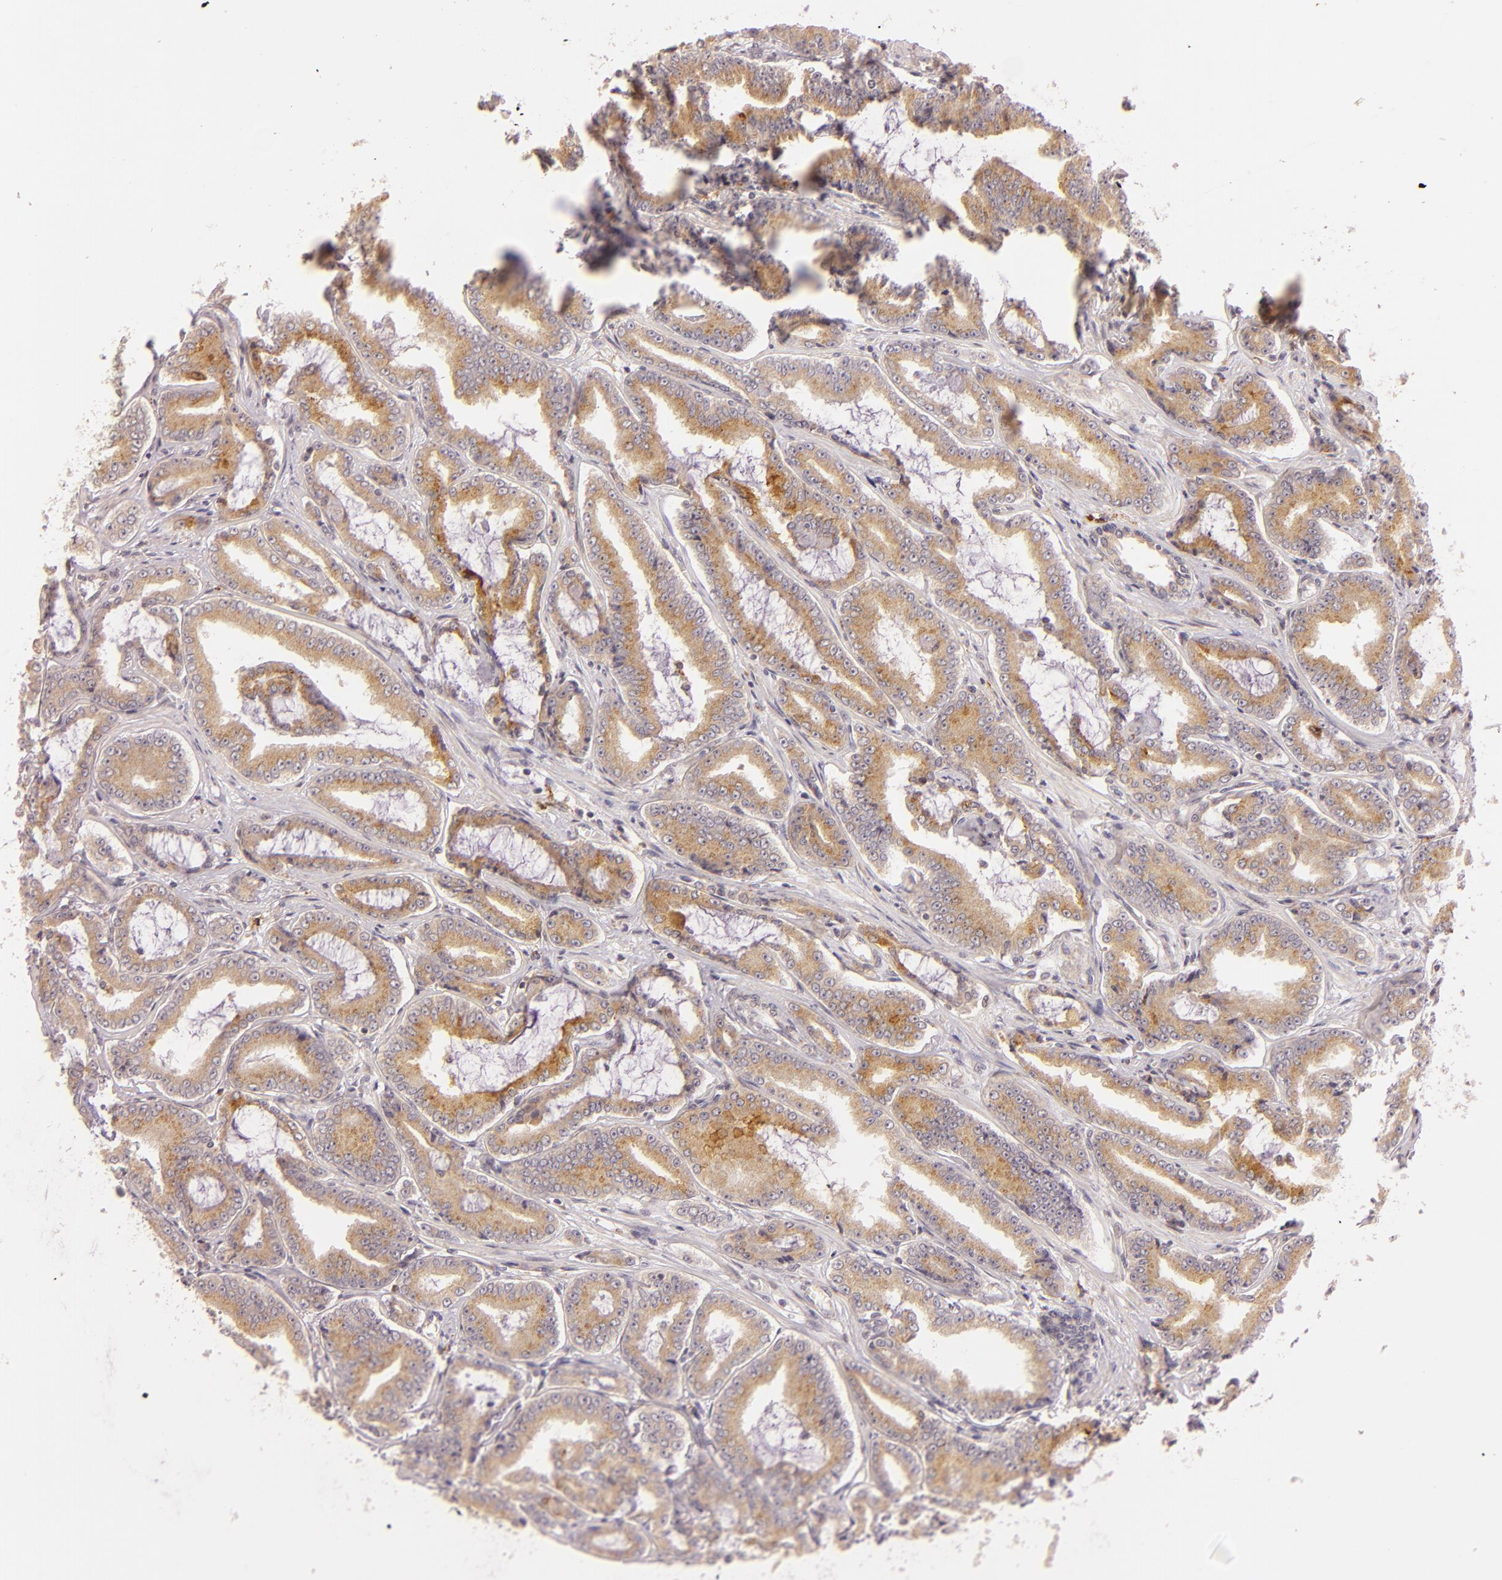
{"staining": {"intensity": "moderate", "quantity": ">75%", "location": "cytoplasmic/membranous"}, "tissue": "prostate cancer", "cell_type": "Tumor cells", "image_type": "cancer", "snomed": [{"axis": "morphology", "description": "Adenocarcinoma, Low grade"}, {"axis": "topography", "description": "Prostate"}], "caption": "A brown stain highlights moderate cytoplasmic/membranous positivity of a protein in prostate low-grade adenocarcinoma tumor cells. (DAB (3,3'-diaminobenzidine) IHC with brightfield microscopy, high magnification).", "gene": "LGMN", "patient": {"sex": "male", "age": 65}}